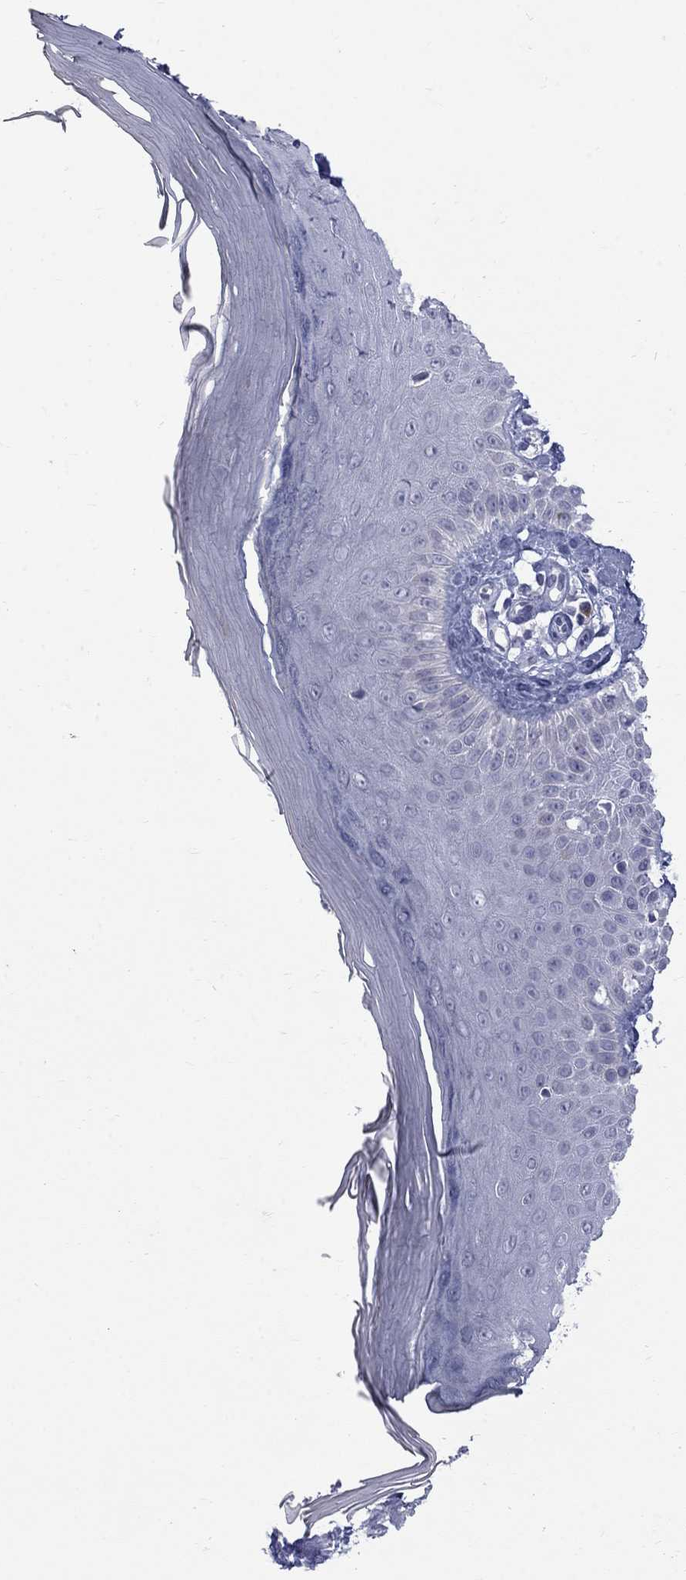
{"staining": {"intensity": "negative", "quantity": "none", "location": "none"}, "tissue": "skin", "cell_type": "Fibroblasts", "image_type": "normal", "snomed": [{"axis": "morphology", "description": "Normal tissue, NOS"}, {"axis": "morphology", "description": "Inflammation, NOS"}, {"axis": "morphology", "description": "Fibrosis, NOS"}, {"axis": "topography", "description": "Skin"}], "caption": "Skin was stained to show a protein in brown. There is no significant expression in fibroblasts. (Immunohistochemistry (ihc), brightfield microscopy, high magnification).", "gene": "CTNND2", "patient": {"sex": "male", "age": 71}}